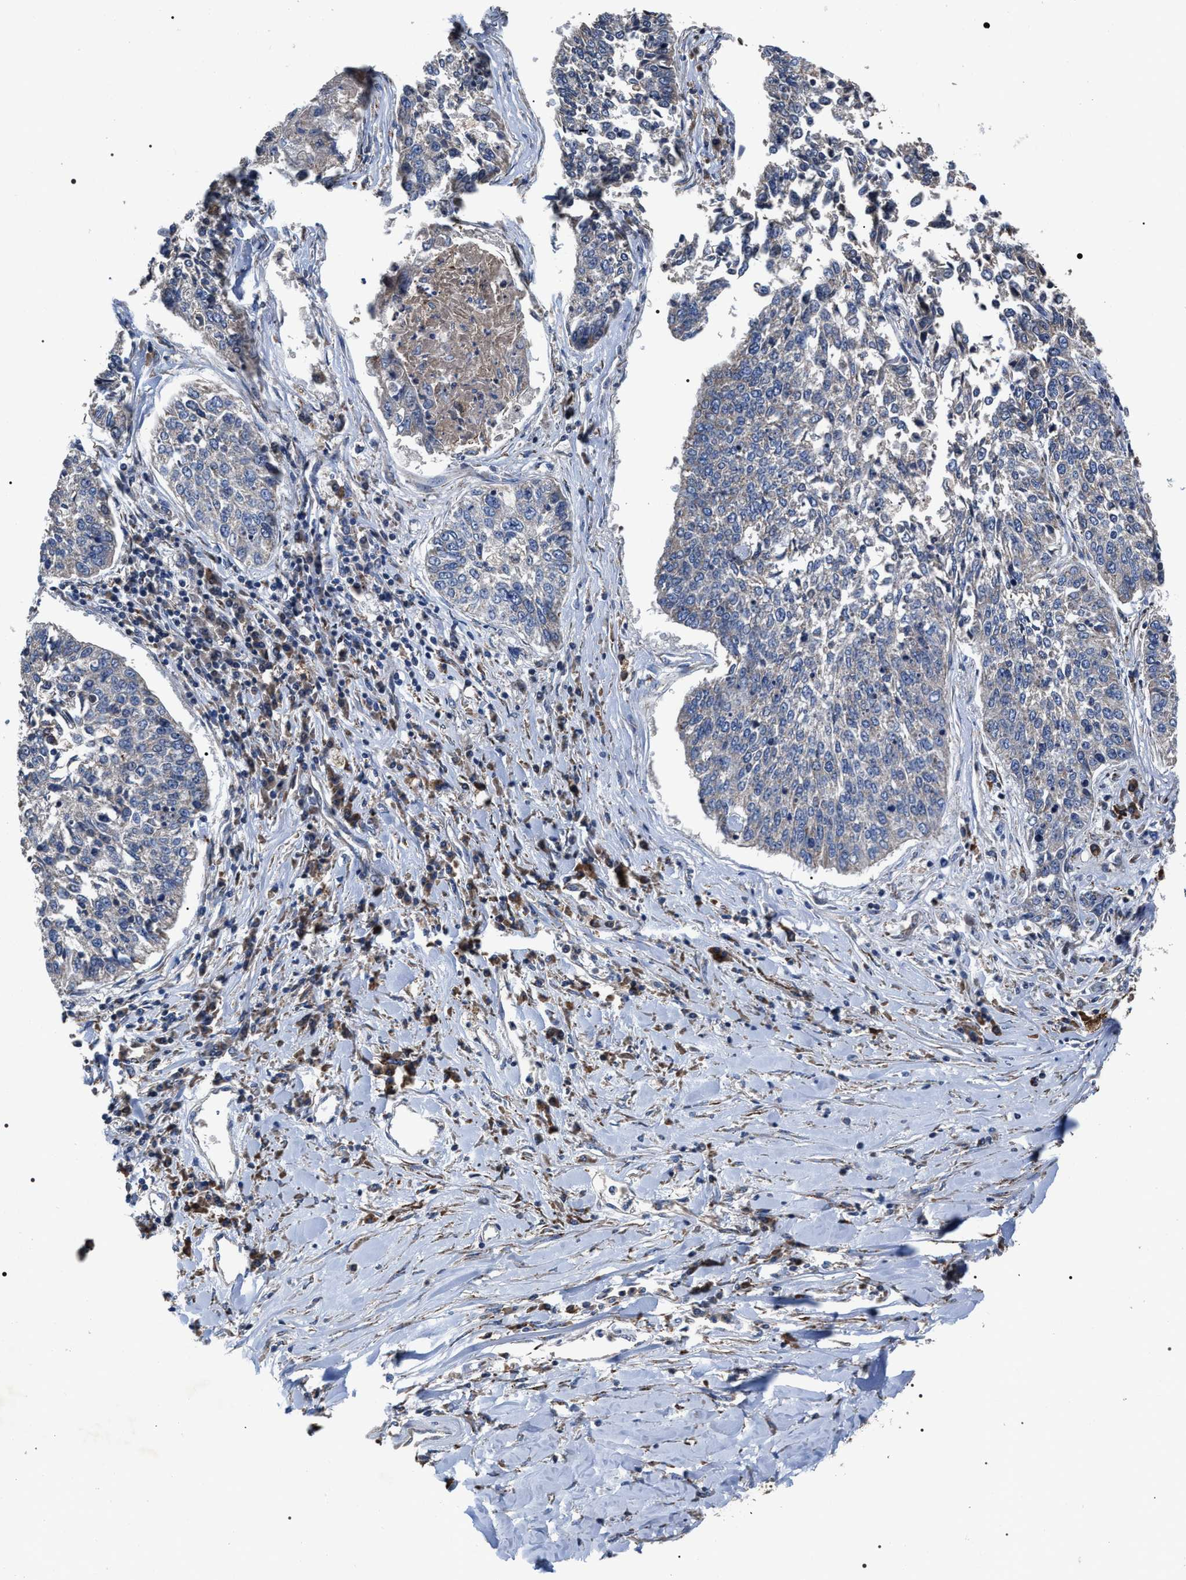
{"staining": {"intensity": "negative", "quantity": "none", "location": "none"}, "tissue": "lung cancer", "cell_type": "Tumor cells", "image_type": "cancer", "snomed": [{"axis": "morphology", "description": "Normal tissue, NOS"}, {"axis": "morphology", "description": "Squamous cell carcinoma, NOS"}, {"axis": "topography", "description": "Cartilage tissue"}, {"axis": "topography", "description": "Bronchus"}, {"axis": "topography", "description": "Lung"}], "caption": "DAB (3,3'-diaminobenzidine) immunohistochemical staining of human lung cancer displays no significant staining in tumor cells.", "gene": "MACC1", "patient": {"sex": "female", "age": 49}}